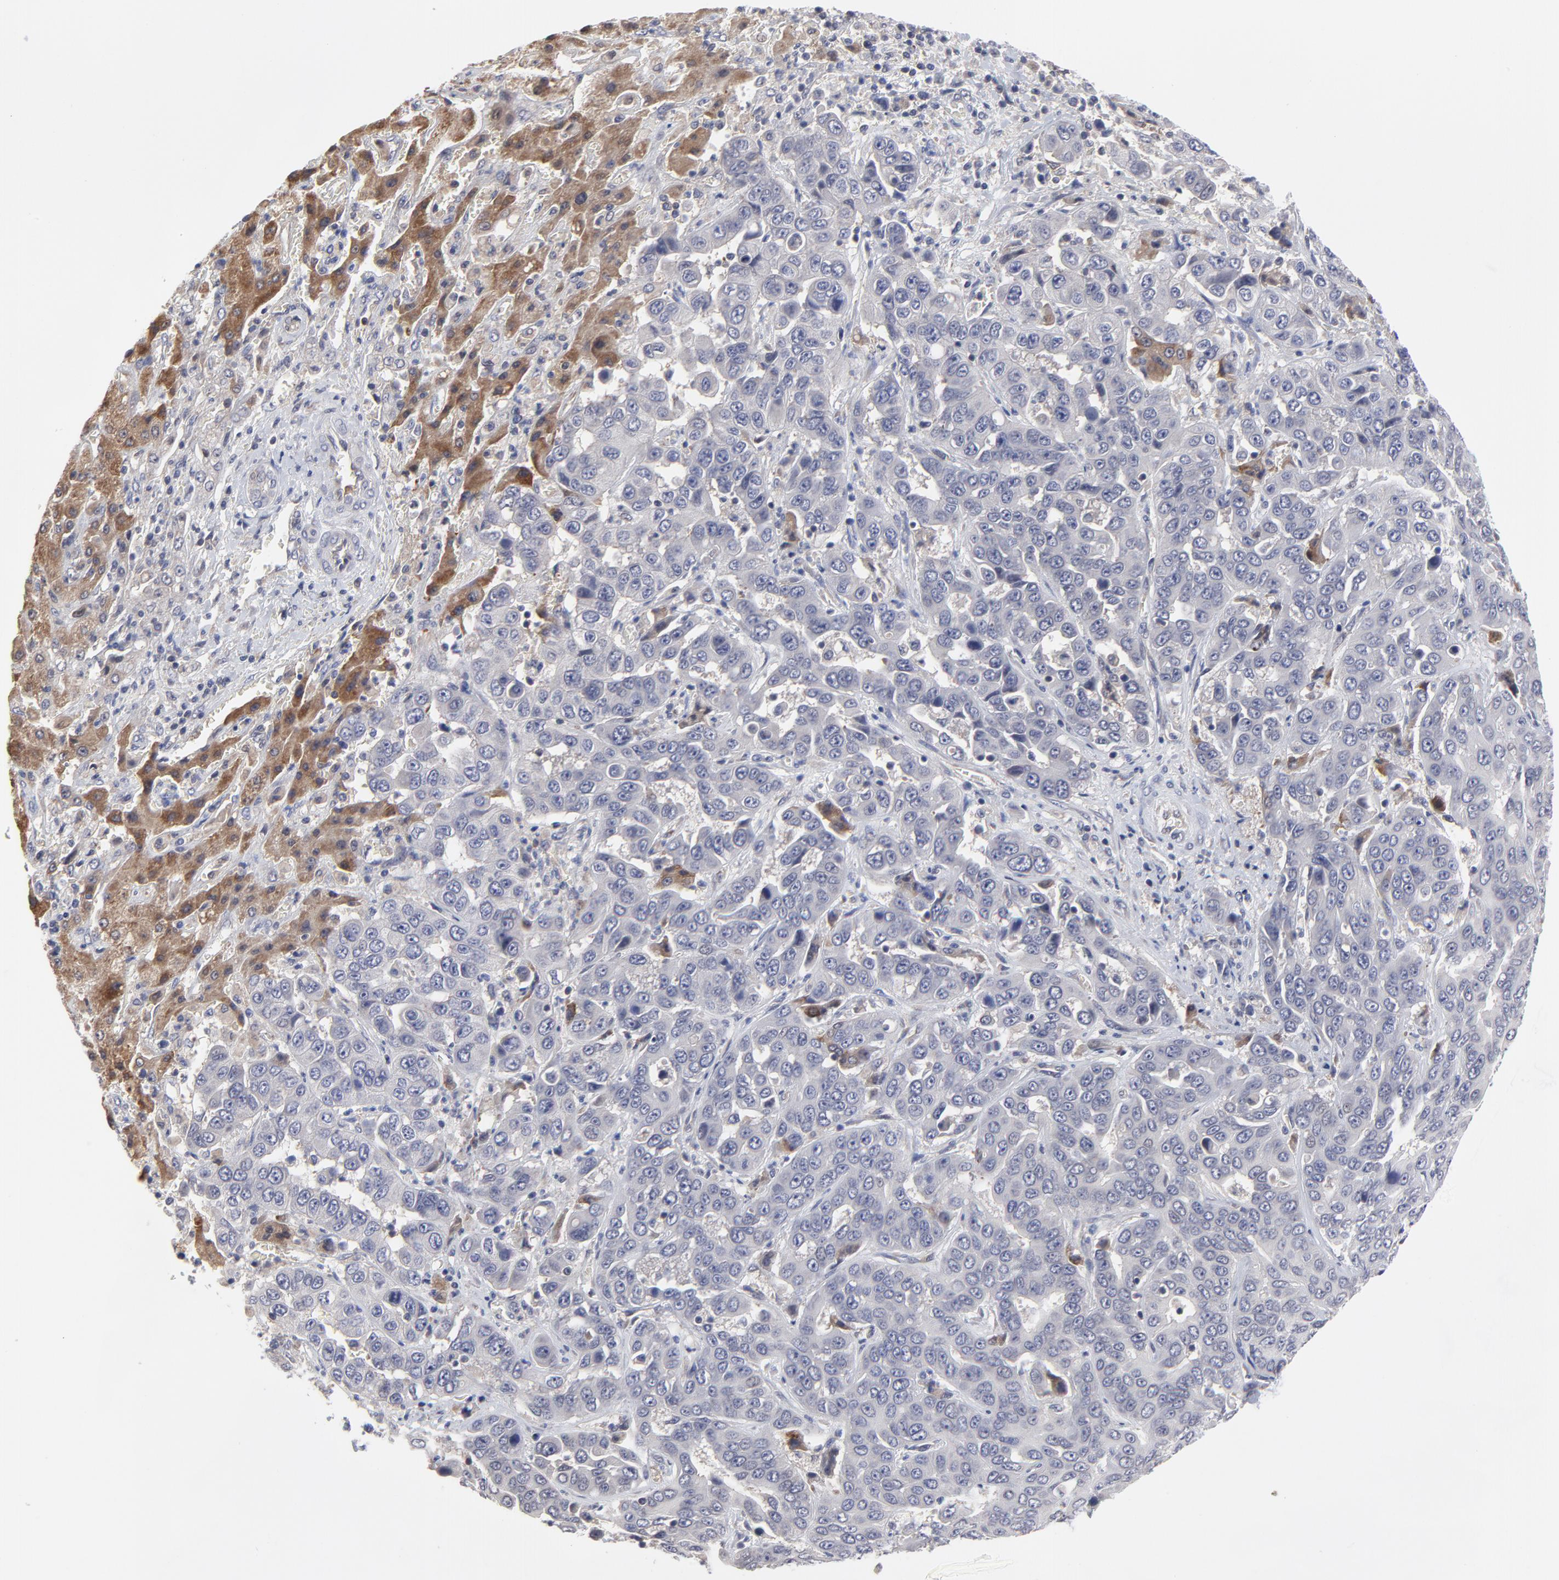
{"staining": {"intensity": "negative", "quantity": "none", "location": "none"}, "tissue": "liver cancer", "cell_type": "Tumor cells", "image_type": "cancer", "snomed": [{"axis": "morphology", "description": "Cholangiocarcinoma"}, {"axis": "topography", "description": "Liver"}], "caption": "This image is of liver cancer stained with IHC to label a protein in brown with the nuclei are counter-stained blue. There is no positivity in tumor cells.", "gene": "ZNF157", "patient": {"sex": "female", "age": 52}}